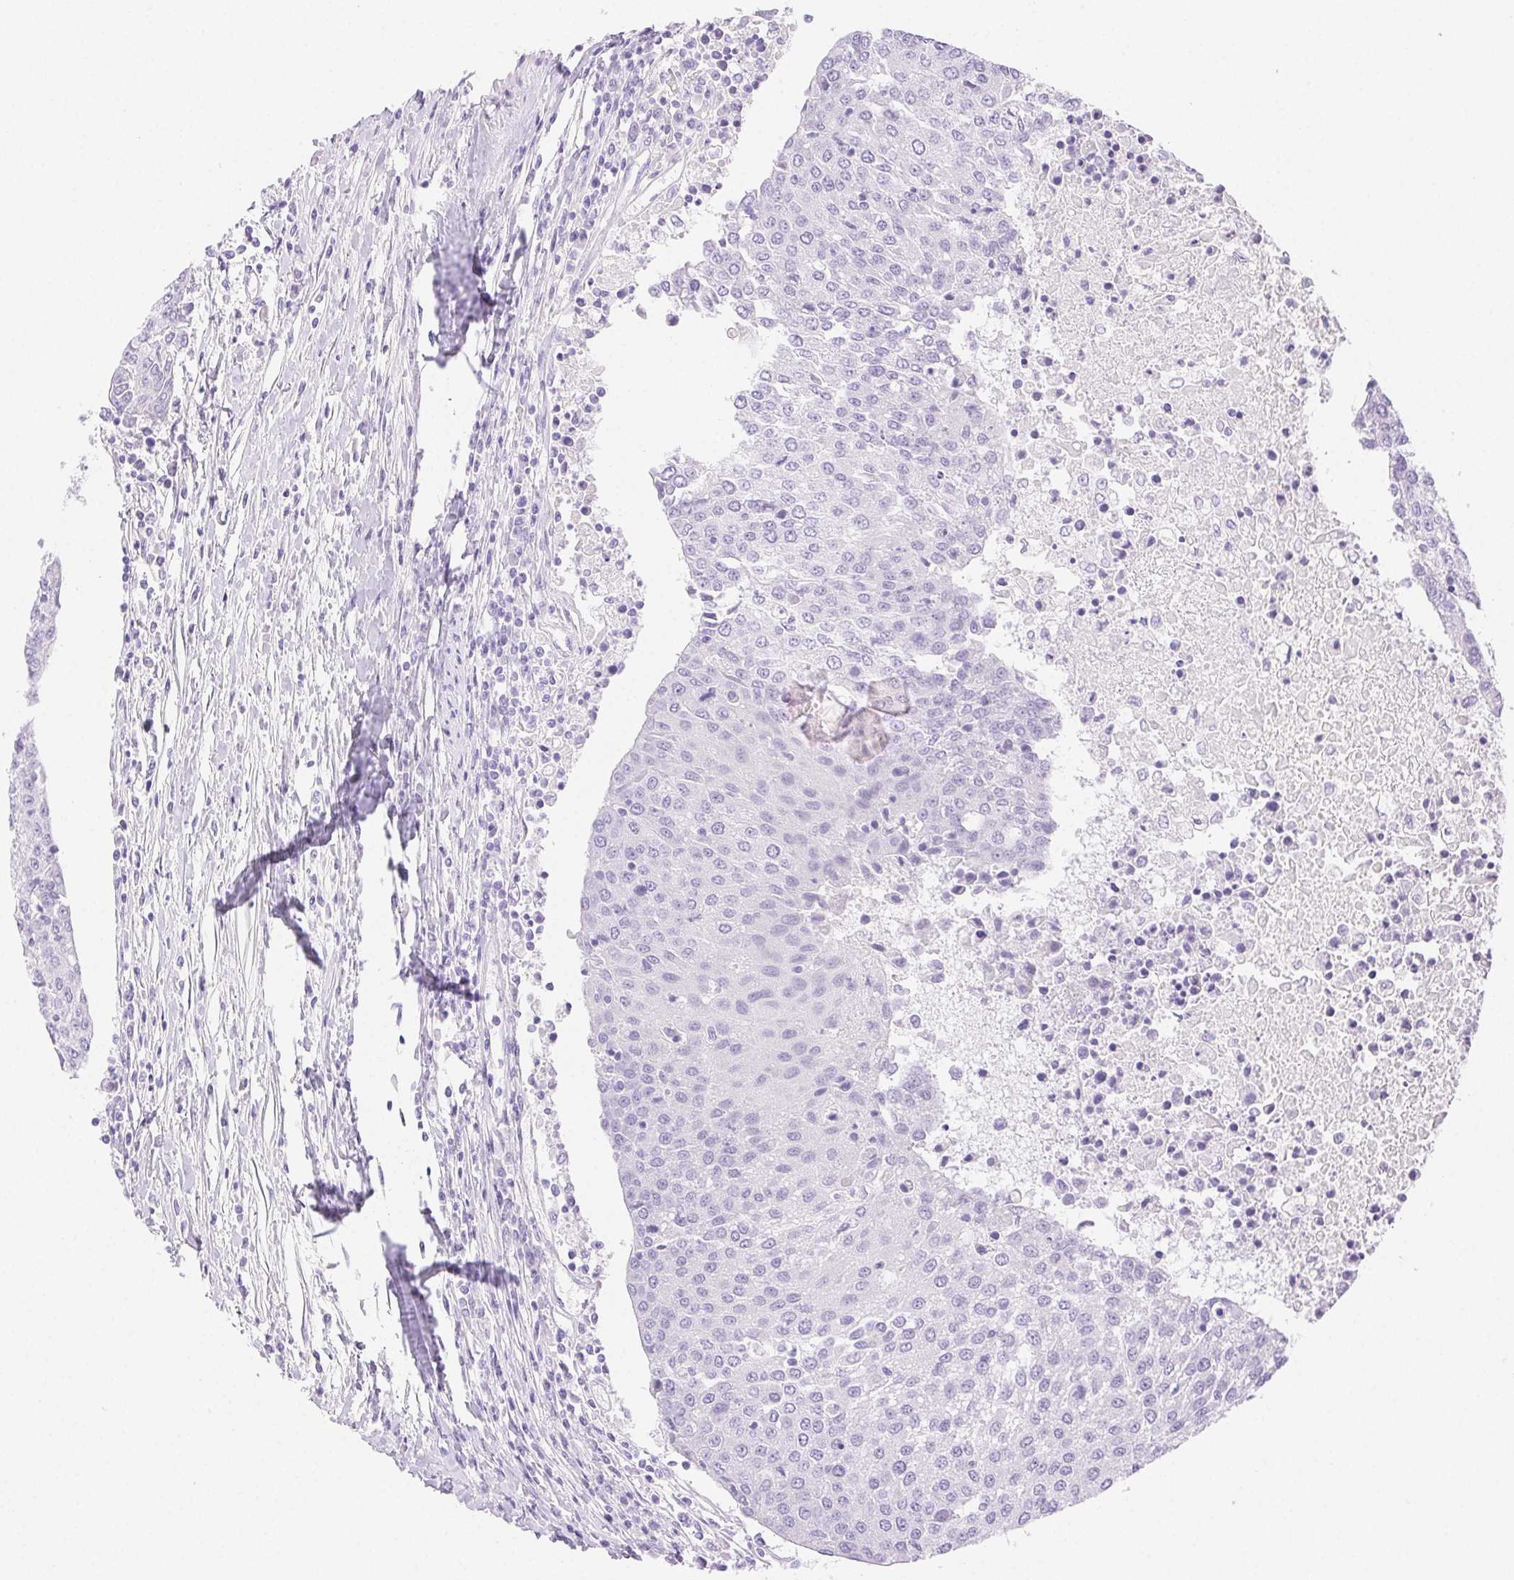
{"staining": {"intensity": "negative", "quantity": "none", "location": "none"}, "tissue": "urothelial cancer", "cell_type": "Tumor cells", "image_type": "cancer", "snomed": [{"axis": "morphology", "description": "Urothelial carcinoma, High grade"}, {"axis": "topography", "description": "Urinary bladder"}], "caption": "Tumor cells show no significant protein expression in urothelial carcinoma (high-grade).", "gene": "SPACA4", "patient": {"sex": "female", "age": 85}}